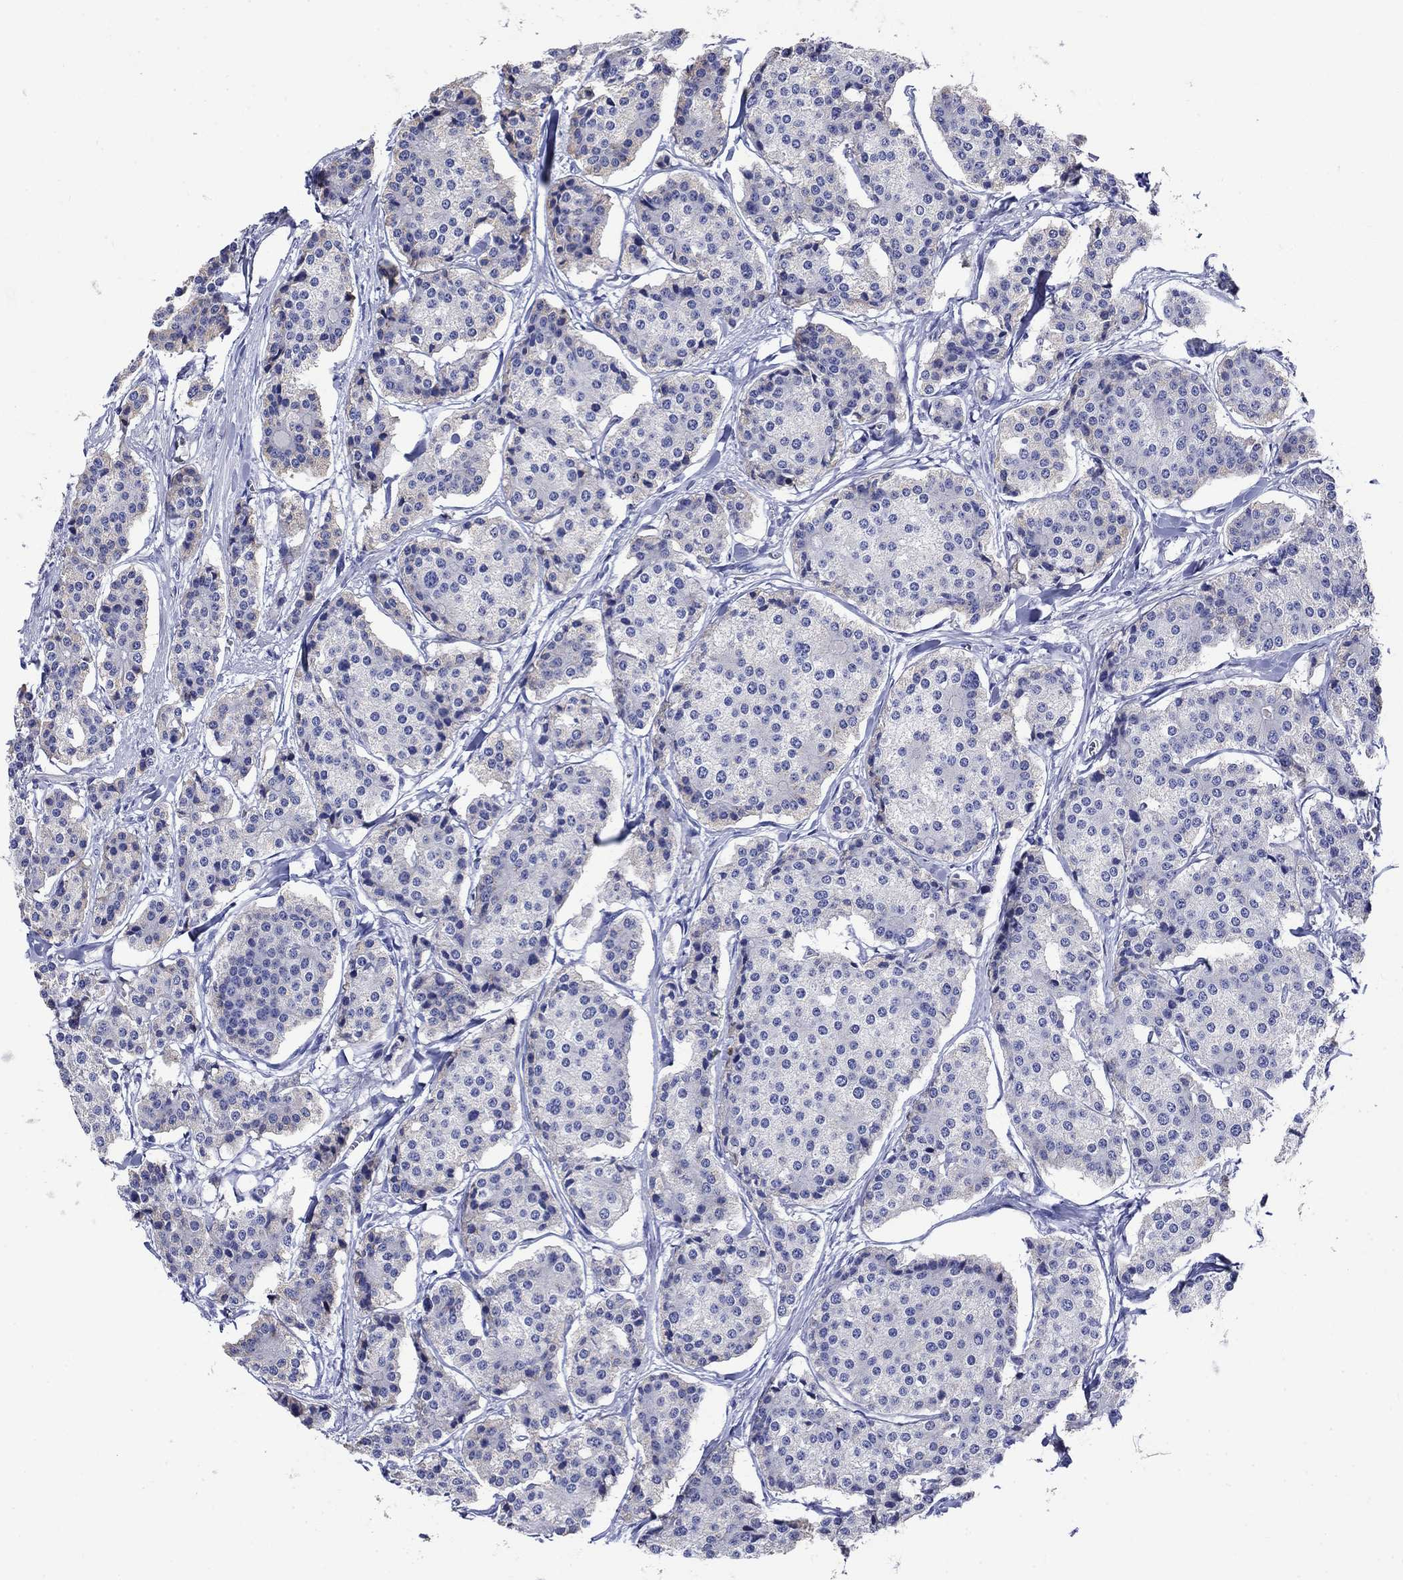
{"staining": {"intensity": "negative", "quantity": "none", "location": "none"}, "tissue": "carcinoid", "cell_type": "Tumor cells", "image_type": "cancer", "snomed": [{"axis": "morphology", "description": "Carcinoid, malignant, NOS"}, {"axis": "topography", "description": "Small intestine"}], "caption": "Tumor cells are negative for protein expression in human carcinoid.", "gene": "TFR2", "patient": {"sex": "female", "age": 65}}